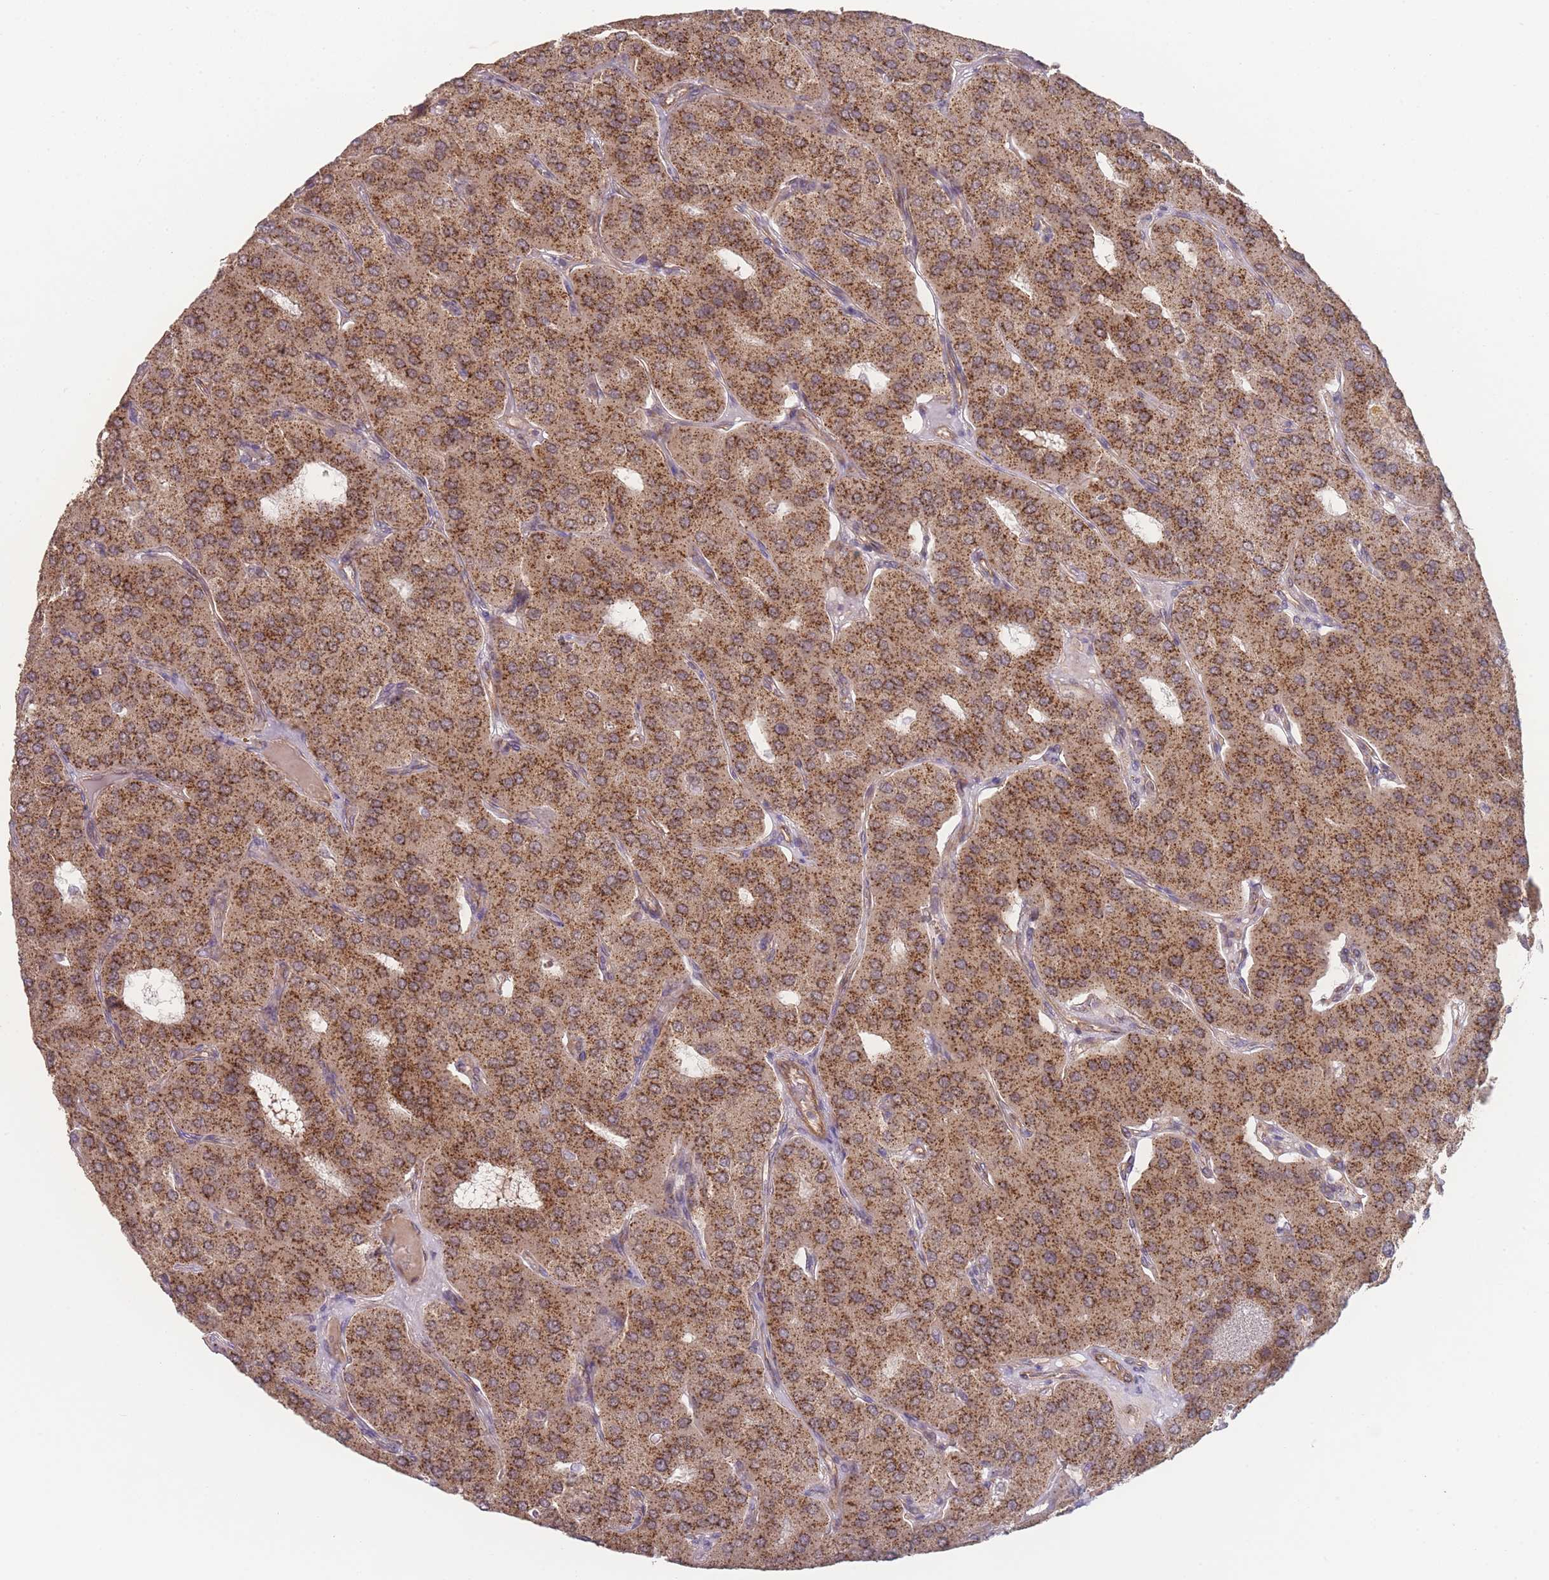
{"staining": {"intensity": "strong", "quantity": ">75%", "location": "cytoplasmic/membranous"}, "tissue": "parathyroid gland", "cell_type": "Glandular cells", "image_type": "normal", "snomed": [{"axis": "morphology", "description": "Normal tissue, NOS"}, {"axis": "morphology", "description": "Adenoma, NOS"}, {"axis": "topography", "description": "Parathyroid gland"}], "caption": "Brown immunohistochemical staining in benign parathyroid gland reveals strong cytoplasmic/membranous staining in about >75% of glandular cells. The staining was performed using DAB to visualize the protein expression in brown, while the nuclei were stained in blue with hematoxylin (Magnification: 20x).", "gene": "PXMP4", "patient": {"sex": "female", "age": 86}}